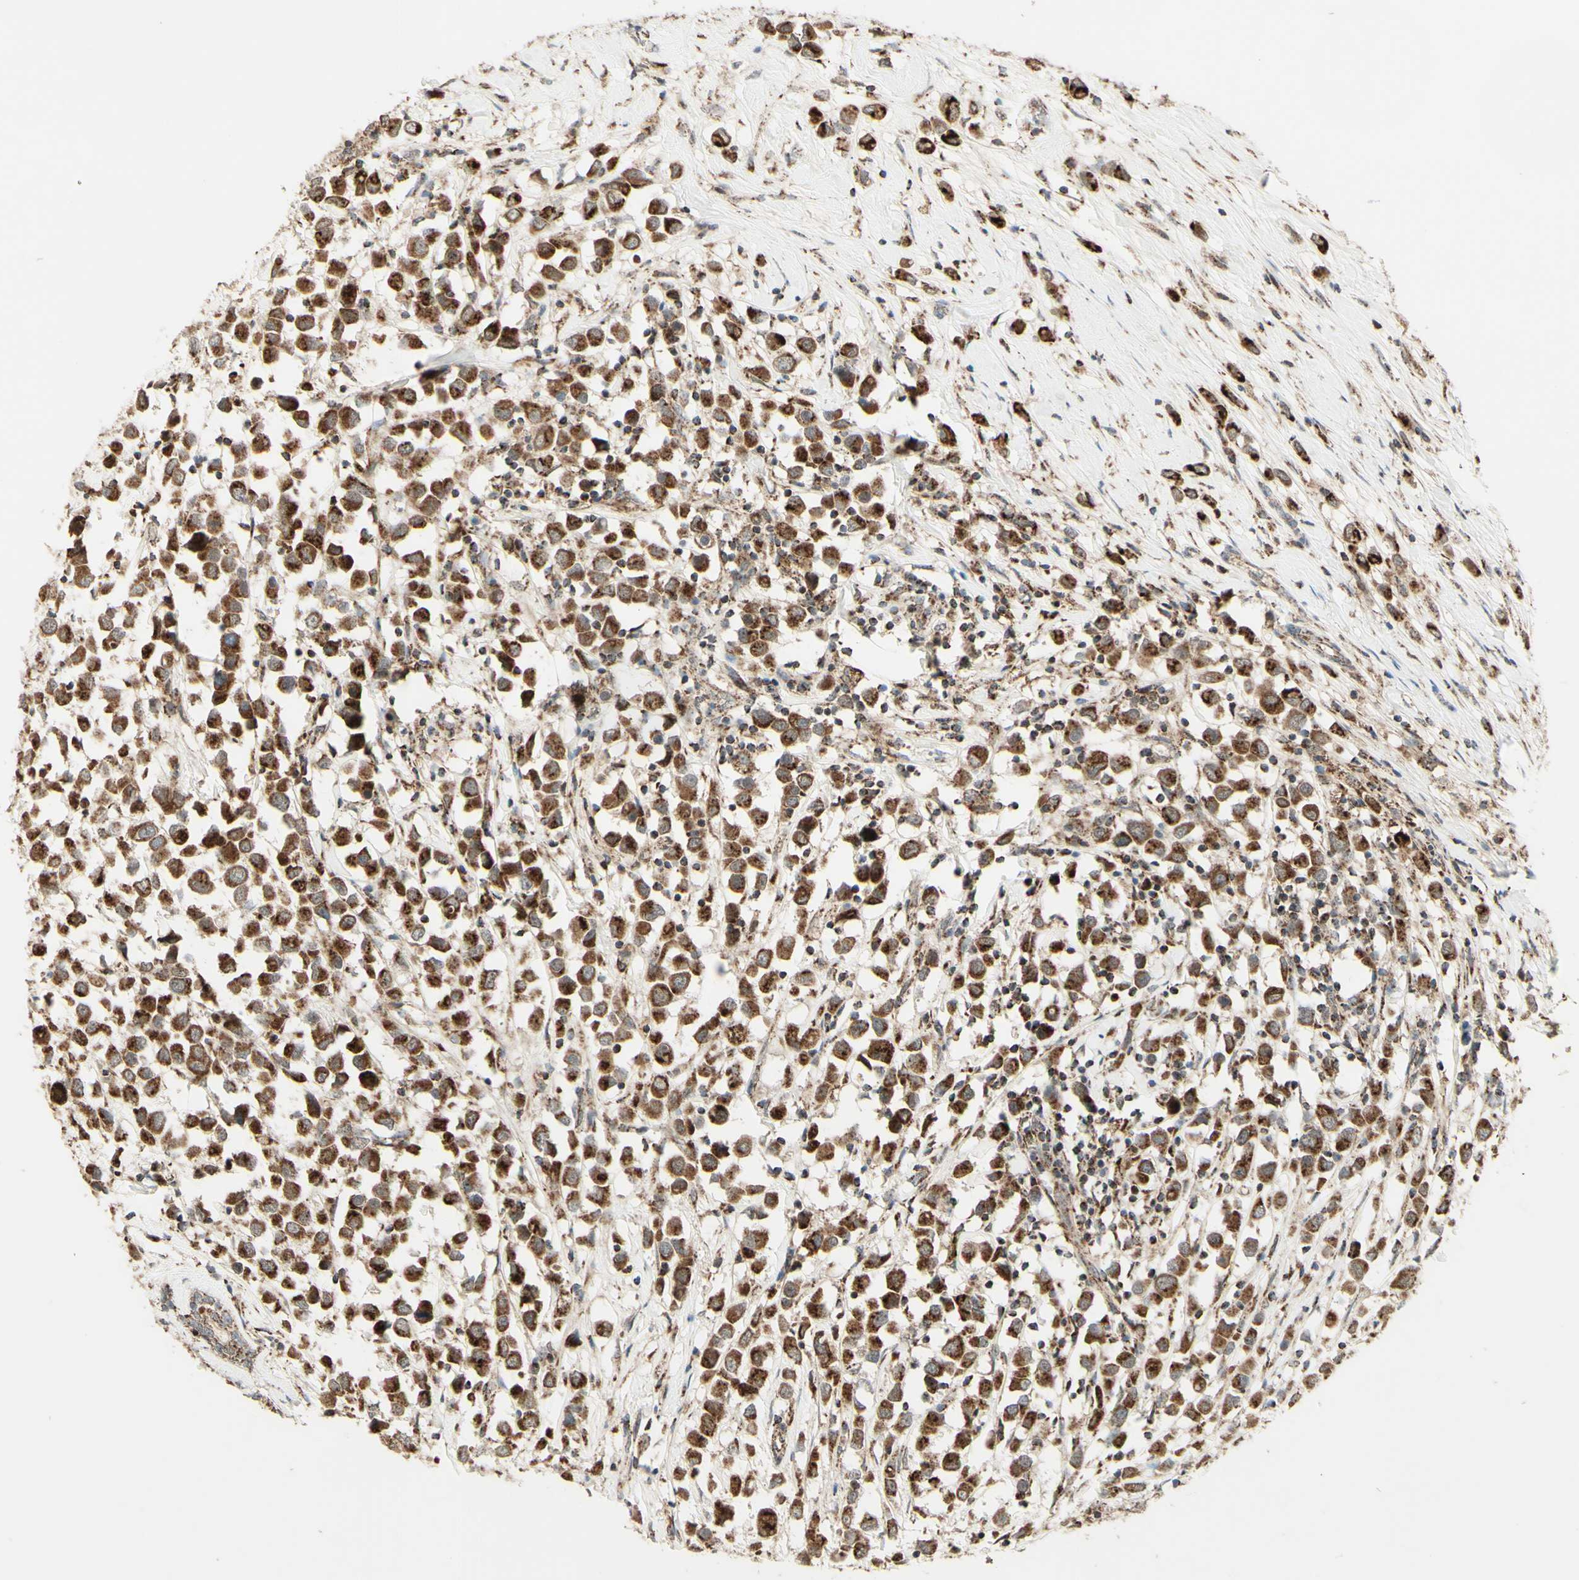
{"staining": {"intensity": "strong", "quantity": ">75%", "location": "cytoplasmic/membranous"}, "tissue": "breast cancer", "cell_type": "Tumor cells", "image_type": "cancer", "snomed": [{"axis": "morphology", "description": "Duct carcinoma"}, {"axis": "topography", "description": "Breast"}], "caption": "Brown immunohistochemical staining in human breast intraductal carcinoma demonstrates strong cytoplasmic/membranous positivity in about >75% of tumor cells.", "gene": "DHRS3", "patient": {"sex": "female", "age": 61}}